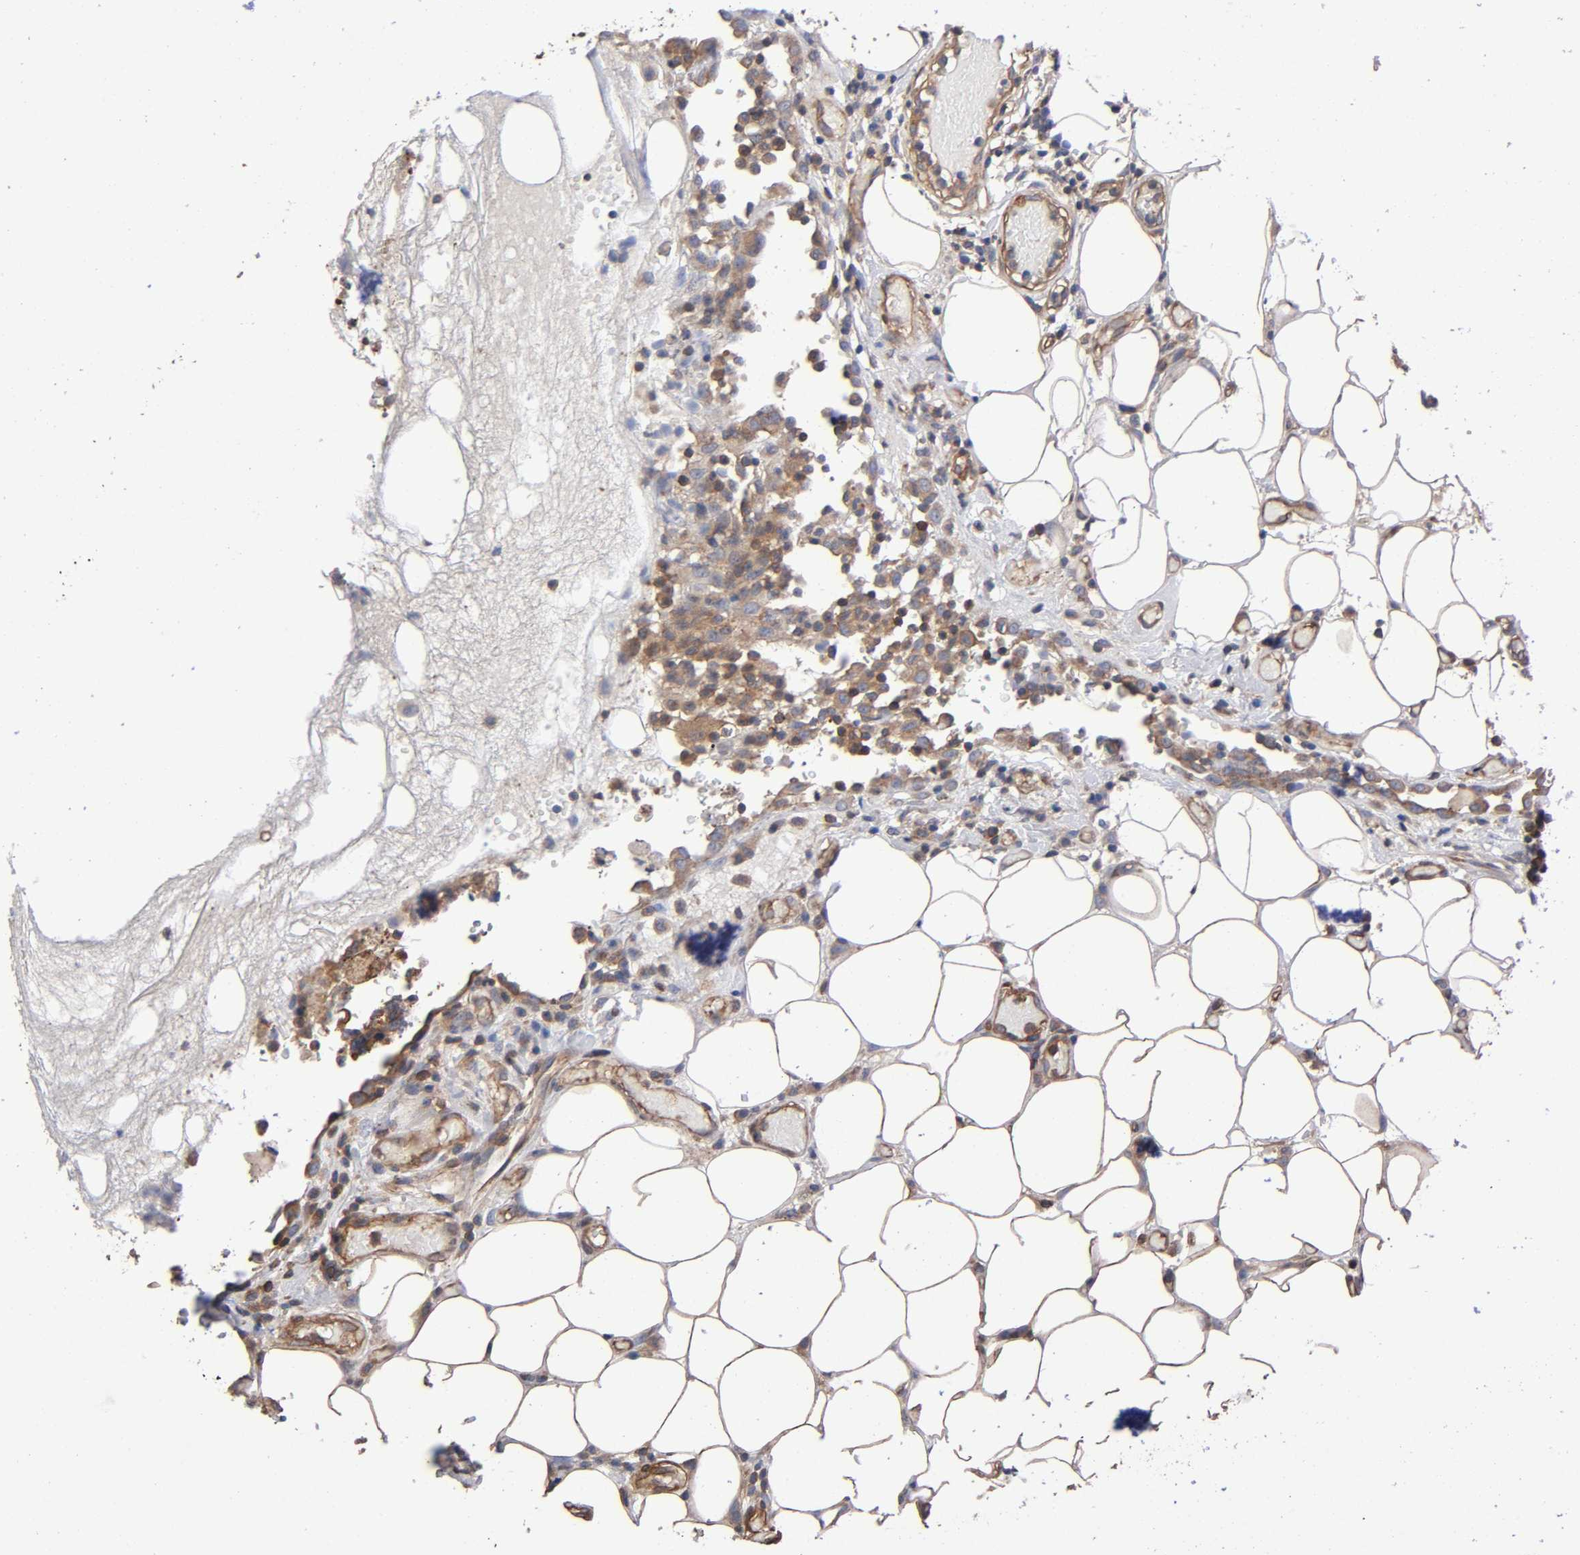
{"staining": {"intensity": "moderate", "quantity": ">75%", "location": "cytoplasmic/membranous"}, "tissue": "colorectal cancer", "cell_type": "Tumor cells", "image_type": "cancer", "snomed": [{"axis": "morphology", "description": "Adenocarcinoma, NOS"}, {"axis": "topography", "description": "Colon"}], "caption": "Protein staining reveals moderate cytoplasmic/membranous expression in about >75% of tumor cells in colorectal cancer (adenocarcinoma).", "gene": "LAMTOR2", "patient": {"sex": "female", "age": 86}}